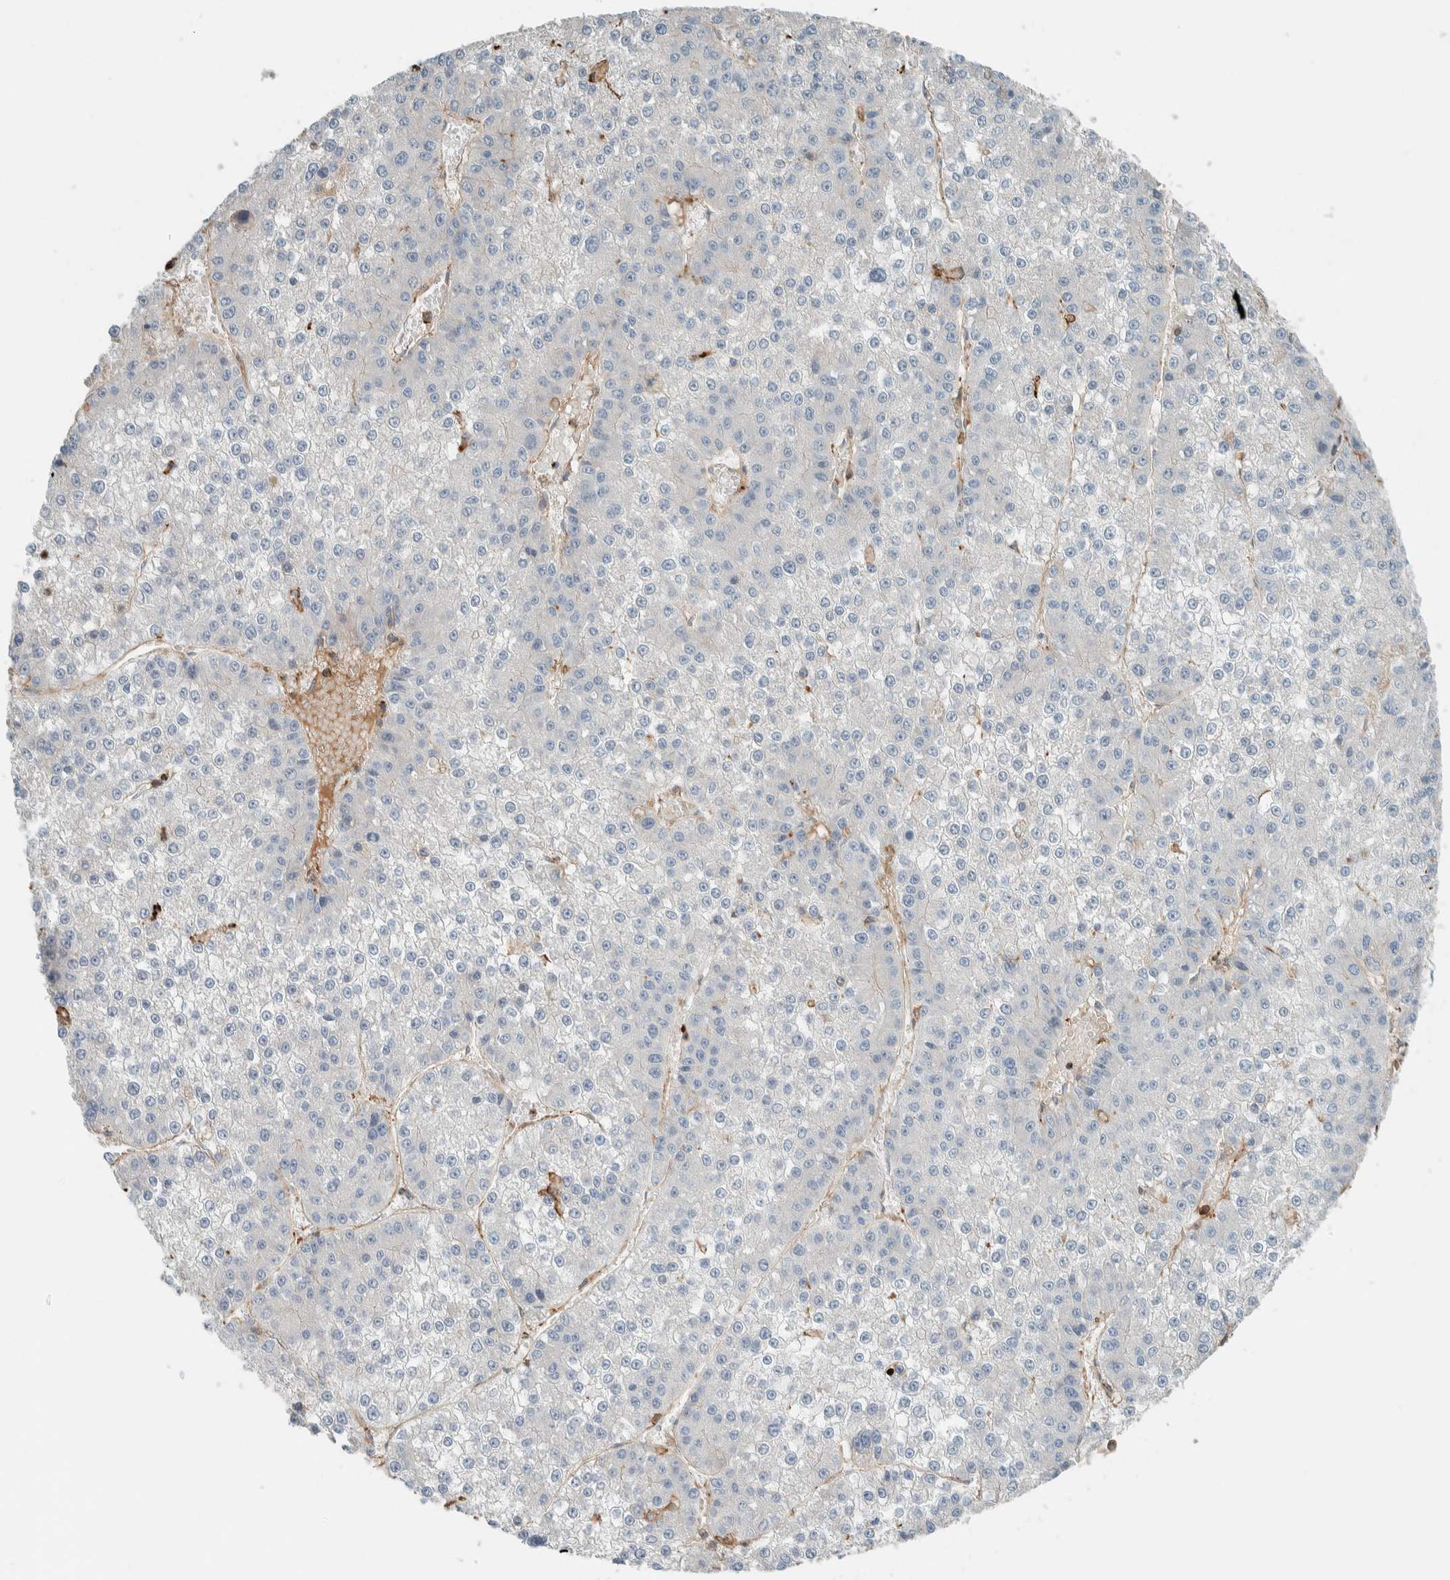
{"staining": {"intensity": "negative", "quantity": "none", "location": "none"}, "tissue": "liver cancer", "cell_type": "Tumor cells", "image_type": "cancer", "snomed": [{"axis": "morphology", "description": "Carcinoma, Hepatocellular, NOS"}, {"axis": "topography", "description": "Liver"}], "caption": "Liver cancer (hepatocellular carcinoma) stained for a protein using IHC demonstrates no positivity tumor cells.", "gene": "CTBP2", "patient": {"sex": "female", "age": 73}}